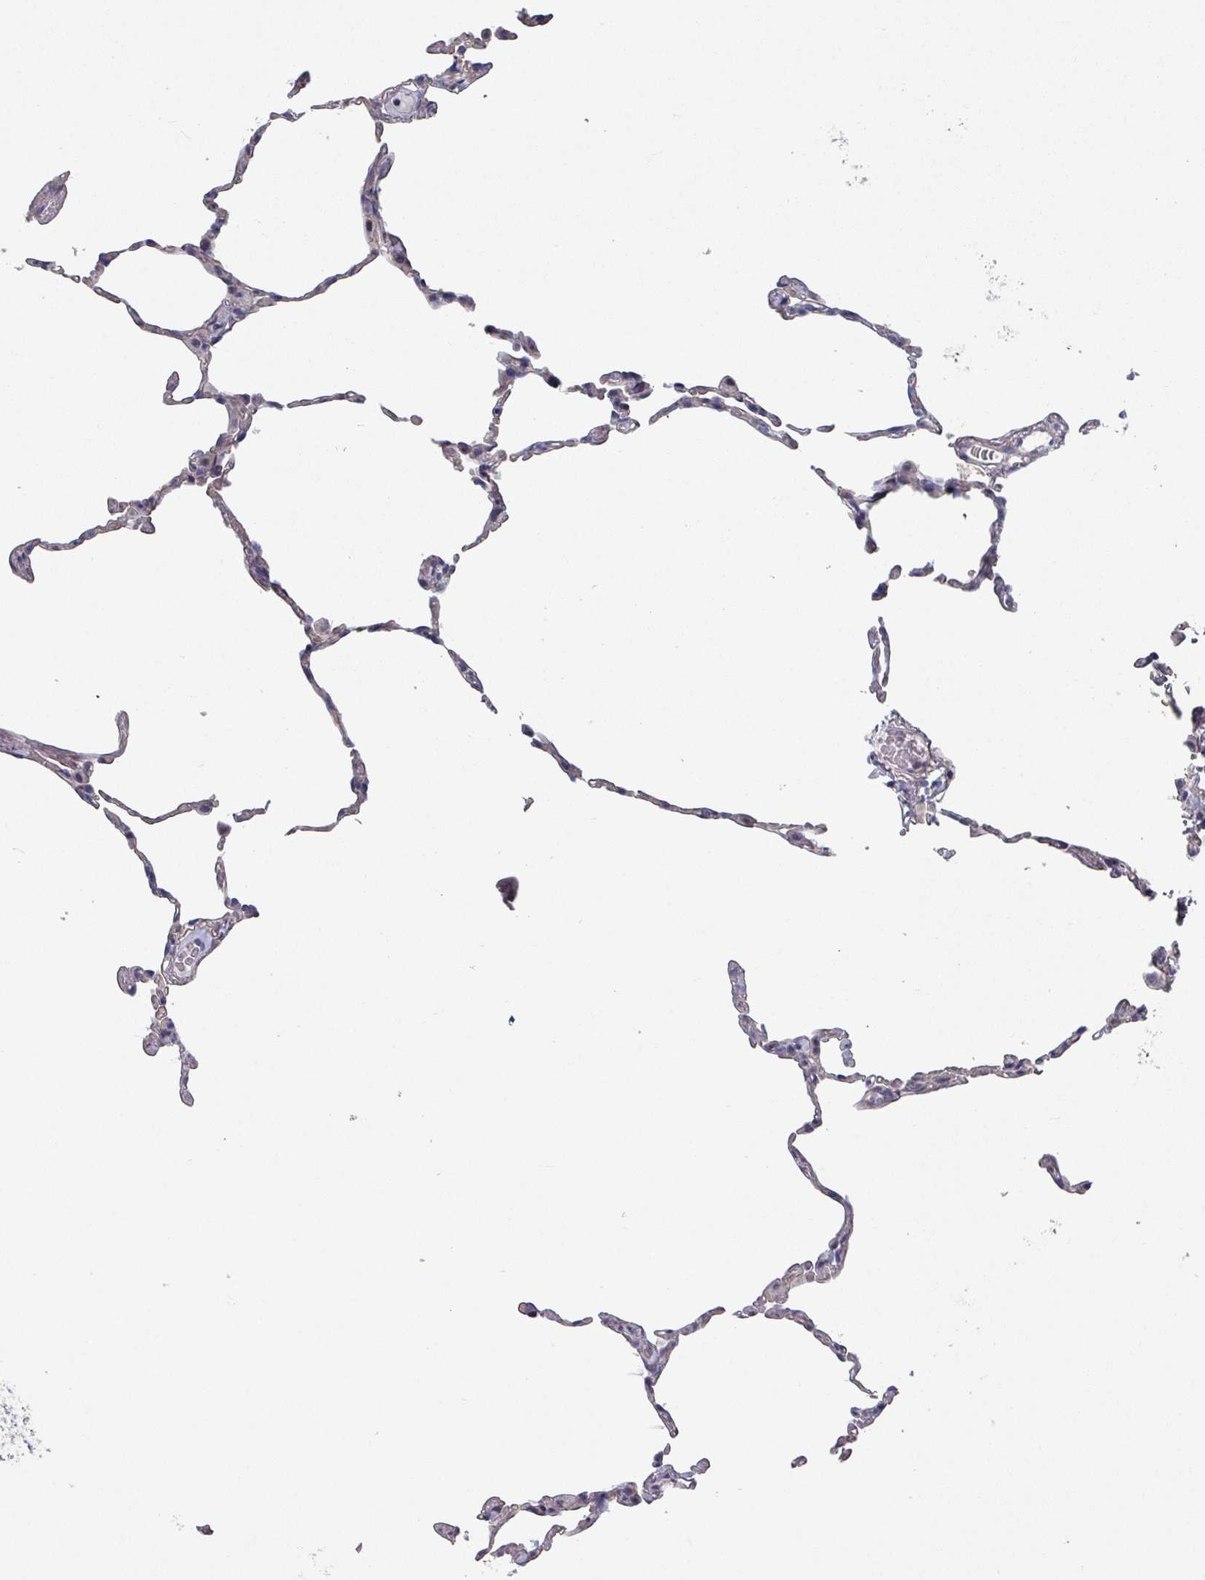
{"staining": {"intensity": "negative", "quantity": "none", "location": "none"}, "tissue": "lung", "cell_type": "Alveolar cells", "image_type": "normal", "snomed": [{"axis": "morphology", "description": "Normal tissue, NOS"}, {"axis": "topography", "description": "Lung"}], "caption": "Unremarkable lung was stained to show a protein in brown. There is no significant expression in alveolar cells.", "gene": "EFL1", "patient": {"sex": "female", "age": 57}}